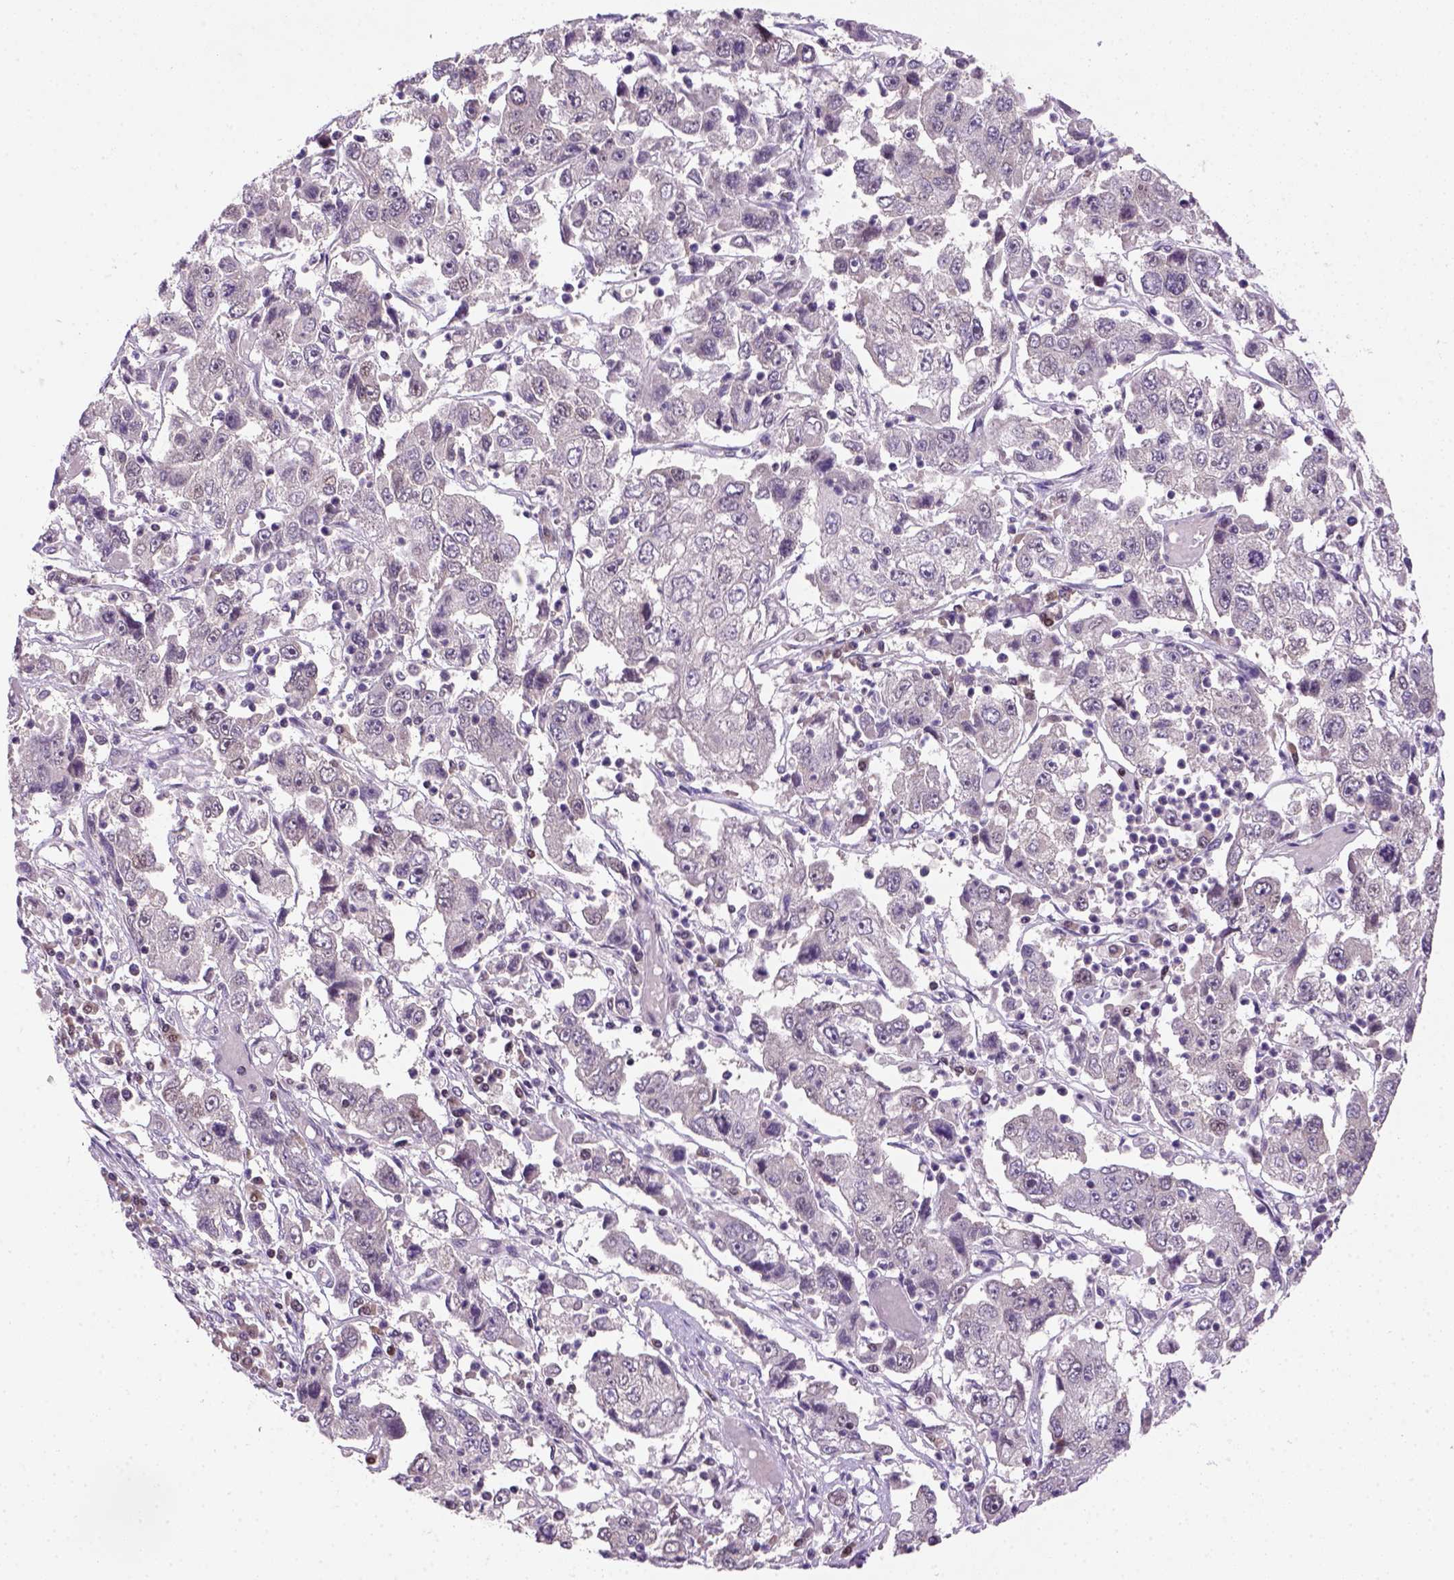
{"staining": {"intensity": "negative", "quantity": "none", "location": "none"}, "tissue": "cervical cancer", "cell_type": "Tumor cells", "image_type": "cancer", "snomed": [{"axis": "morphology", "description": "Squamous cell carcinoma, NOS"}, {"axis": "topography", "description": "Cervix"}], "caption": "Squamous cell carcinoma (cervical) was stained to show a protein in brown. There is no significant expression in tumor cells. (DAB (3,3'-diaminobenzidine) immunohistochemistry with hematoxylin counter stain).", "gene": "MGMT", "patient": {"sex": "female", "age": 36}}